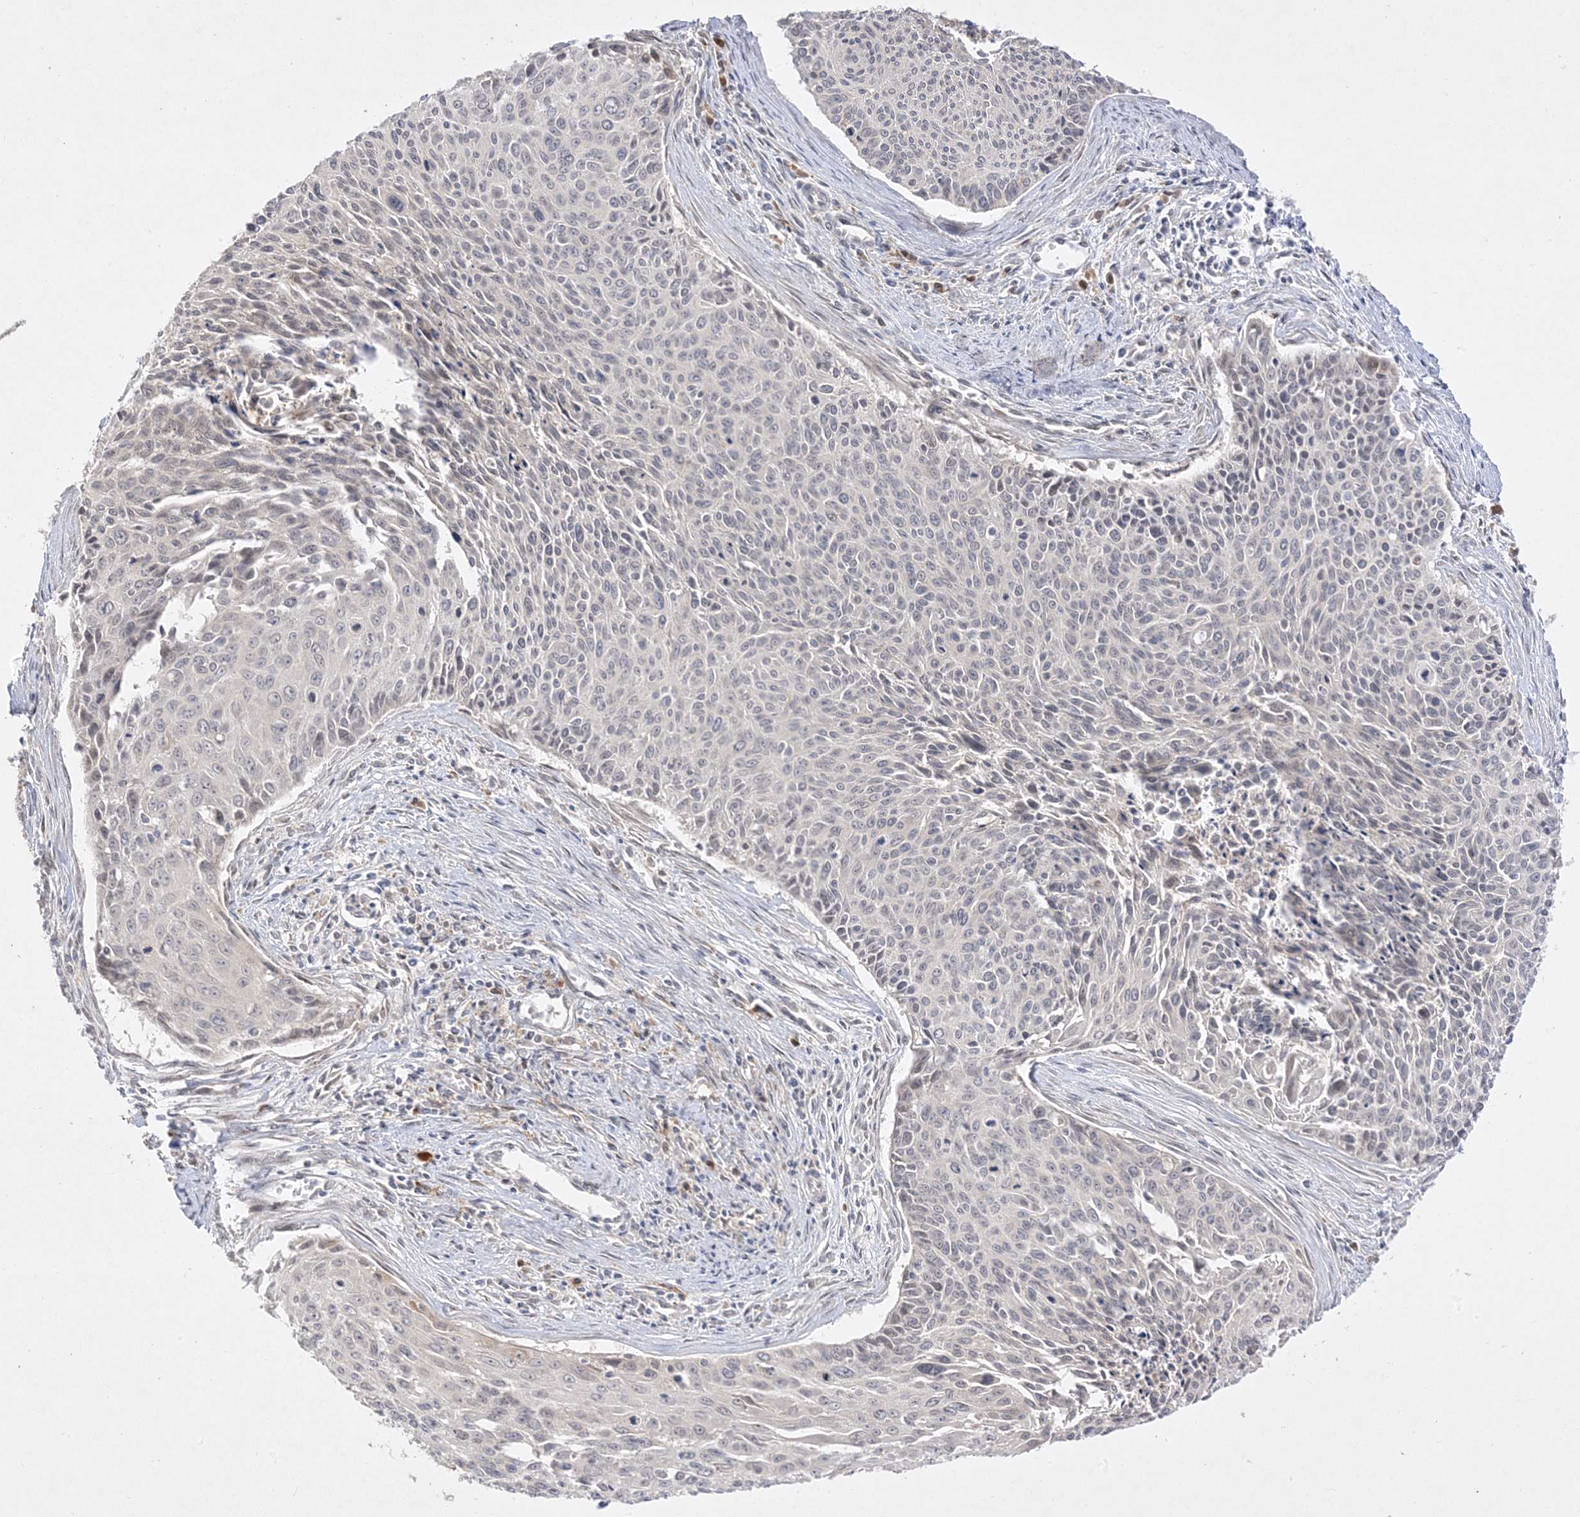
{"staining": {"intensity": "negative", "quantity": "none", "location": "none"}, "tissue": "cervical cancer", "cell_type": "Tumor cells", "image_type": "cancer", "snomed": [{"axis": "morphology", "description": "Squamous cell carcinoma, NOS"}, {"axis": "topography", "description": "Cervix"}], "caption": "A high-resolution histopathology image shows immunohistochemistry (IHC) staining of cervical cancer (squamous cell carcinoma), which reveals no significant staining in tumor cells.", "gene": "C2CD2", "patient": {"sex": "female", "age": 55}}